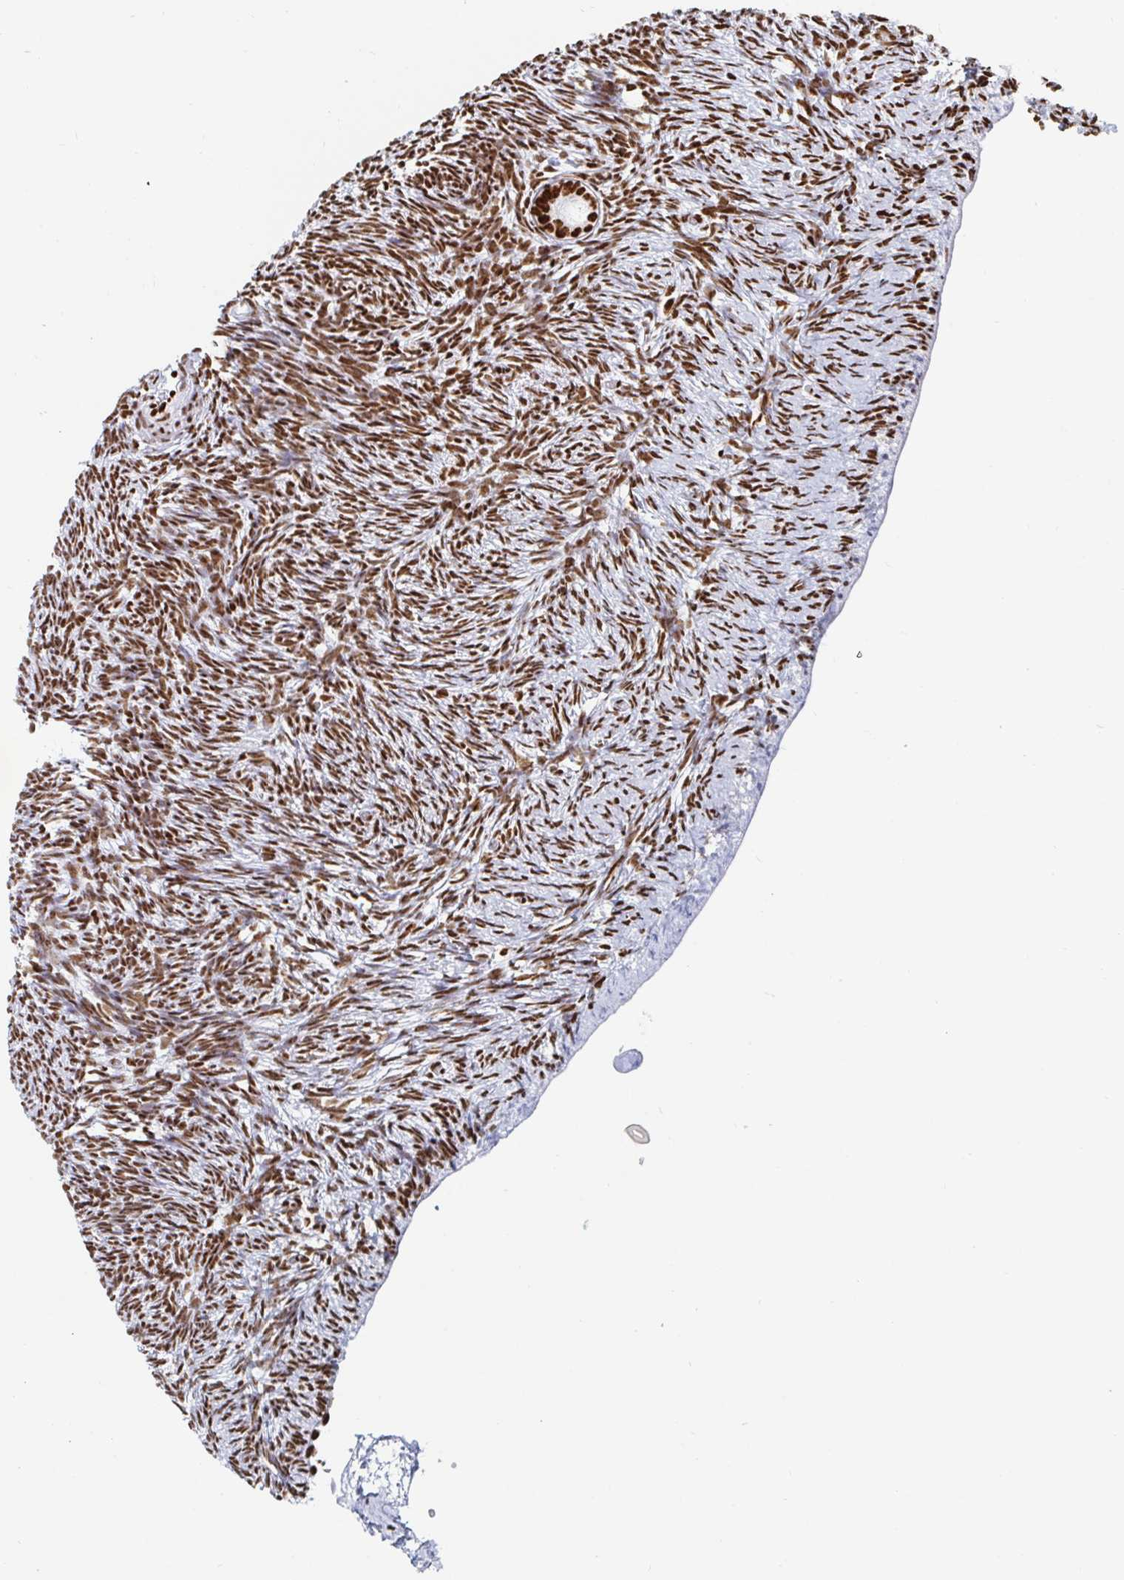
{"staining": {"intensity": "moderate", "quantity": ">75%", "location": "nuclear"}, "tissue": "ovary", "cell_type": "Follicle cells", "image_type": "normal", "snomed": [{"axis": "morphology", "description": "Normal tissue, NOS"}, {"axis": "topography", "description": "Ovary"}], "caption": "This micrograph reveals immunohistochemistry (IHC) staining of benign ovary, with medium moderate nuclear expression in approximately >75% of follicle cells.", "gene": "EWSR1", "patient": {"sex": "female", "age": 39}}